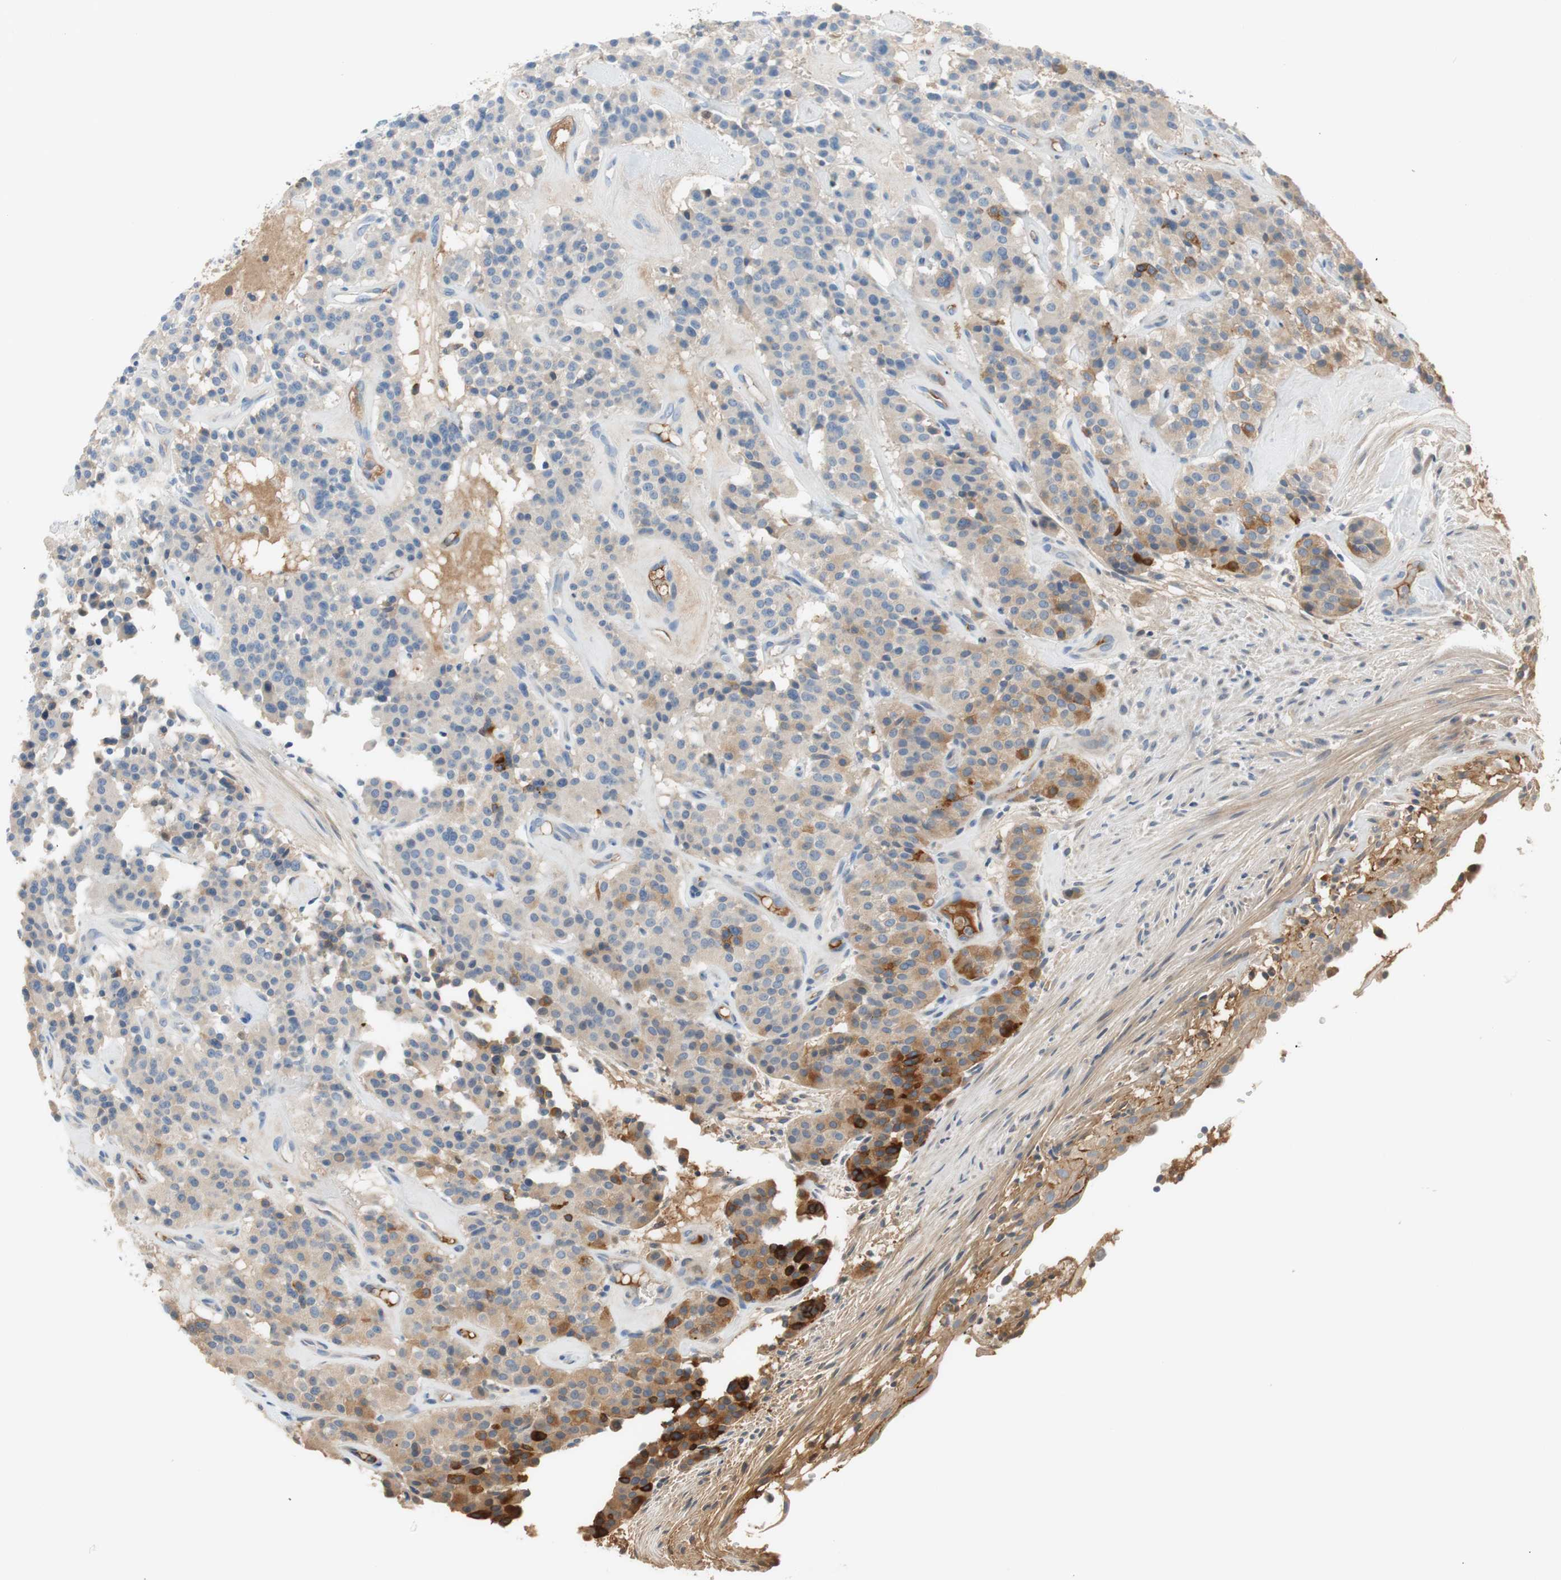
{"staining": {"intensity": "weak", "quantity": ">75%", "location": "cytoplasmic/membranous"}, "tissue": "carcinoid", "cell_type": "Tumor cells", "image_type": "cancer", "snomed": [{"axis": "morphology", "description": "Carcinoid, malignant, NOS"}, {"axis": "topography", "description": "Lung"}], "caption": "There is low levels of weak cytoplasmic/membranous positivity in tumor cells of carcinoid, as demonstrated by immunohistochemical staining (brown color).", "gene": "C4A", "patient": {"sex": "male", "age": 30}}